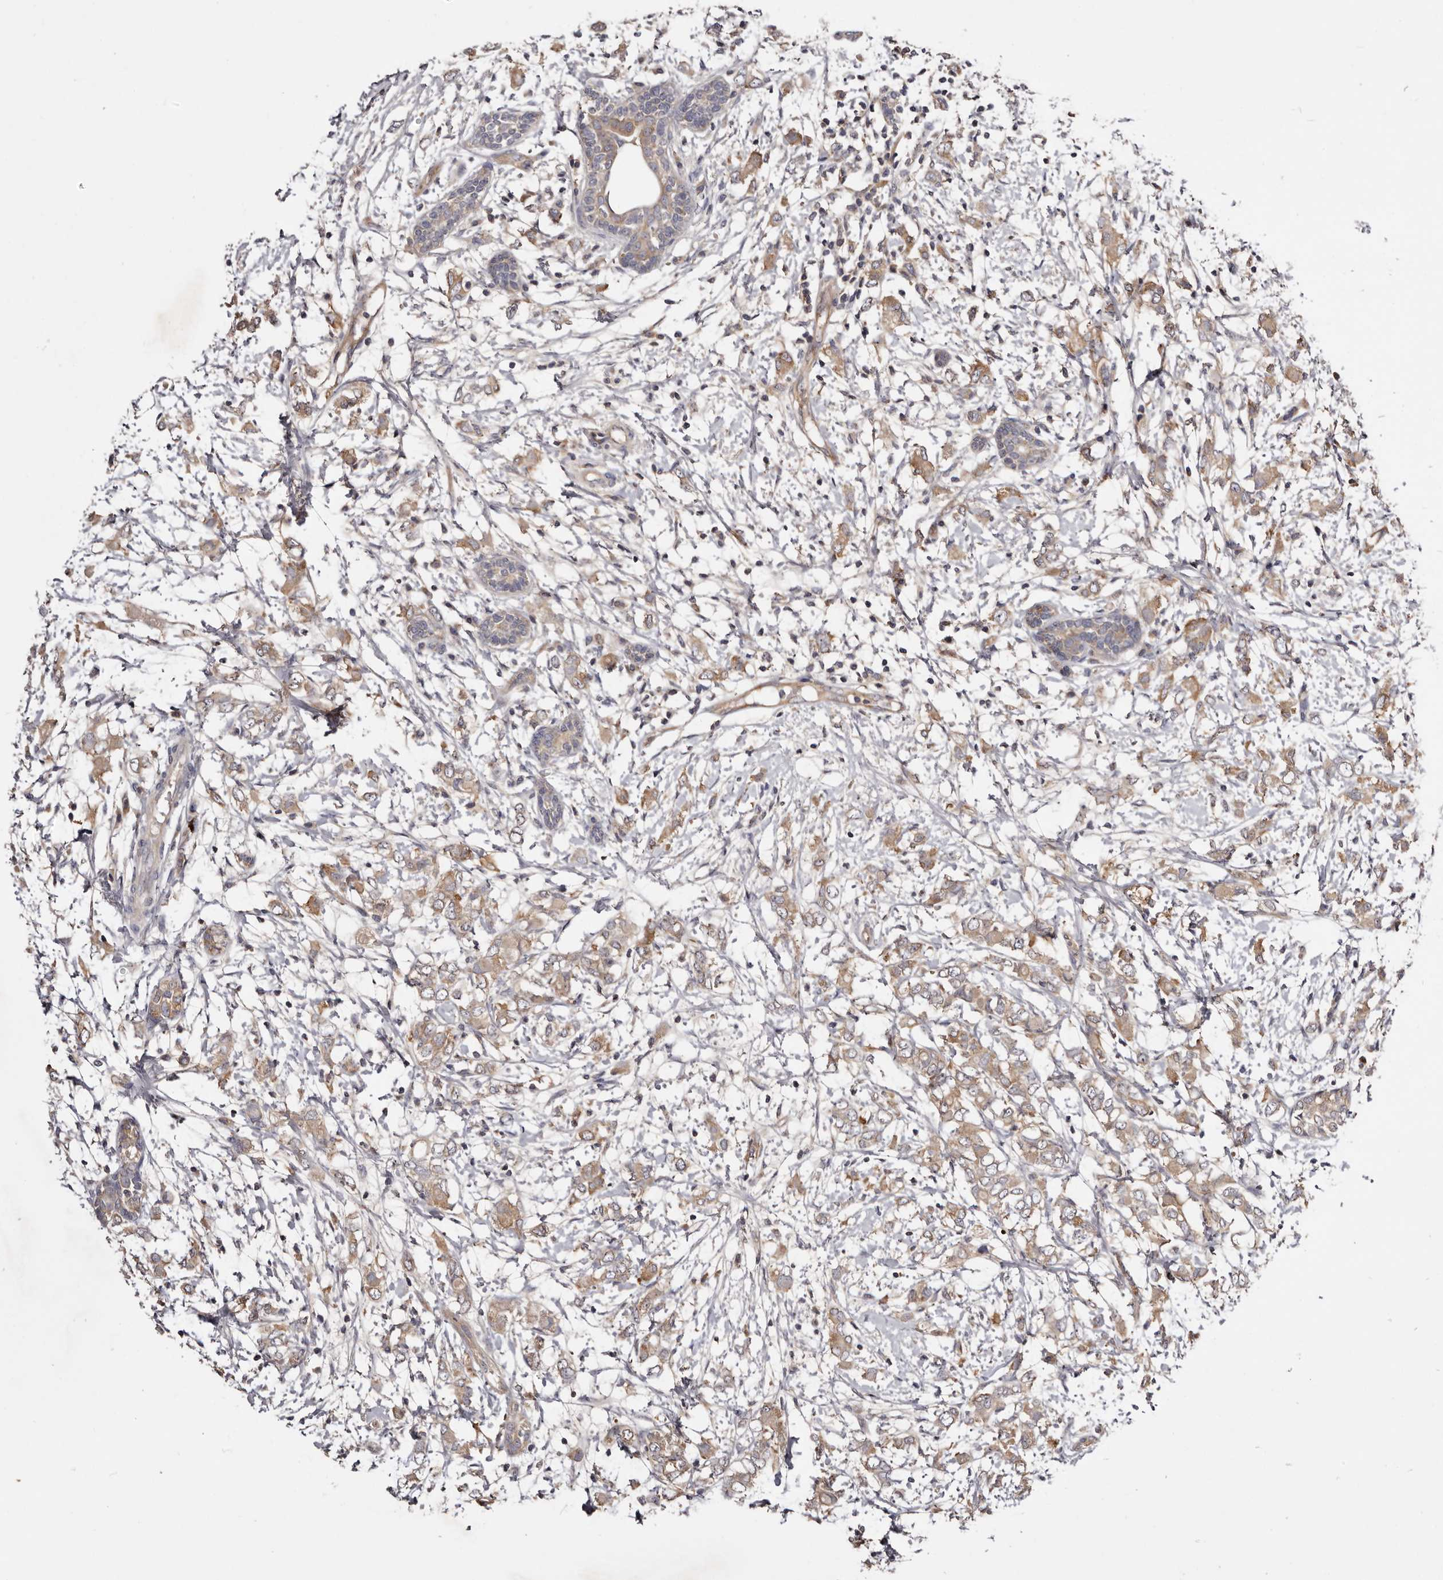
{"staining": {"intensity": "moderate", "quantity": ">75%", "location": "cytoplasmic/membranous"}, "tissue": "breast cancer", "cell_type": "Tumor cells", "image_type": "cancer", "snomed": [{"axis": "morphology", "description": "Normal tissue, NOS"}, {"axis": "morphology", "description": "Lobular carcinoma"}, {"axis": "topography", "description": "Breast"}], "caption": "Breast cancer stained with a protein marker demonstrates moderate staining in tumor cells.", "gene": "LTV1", "patient": {"sex": "female", "age": 47}}